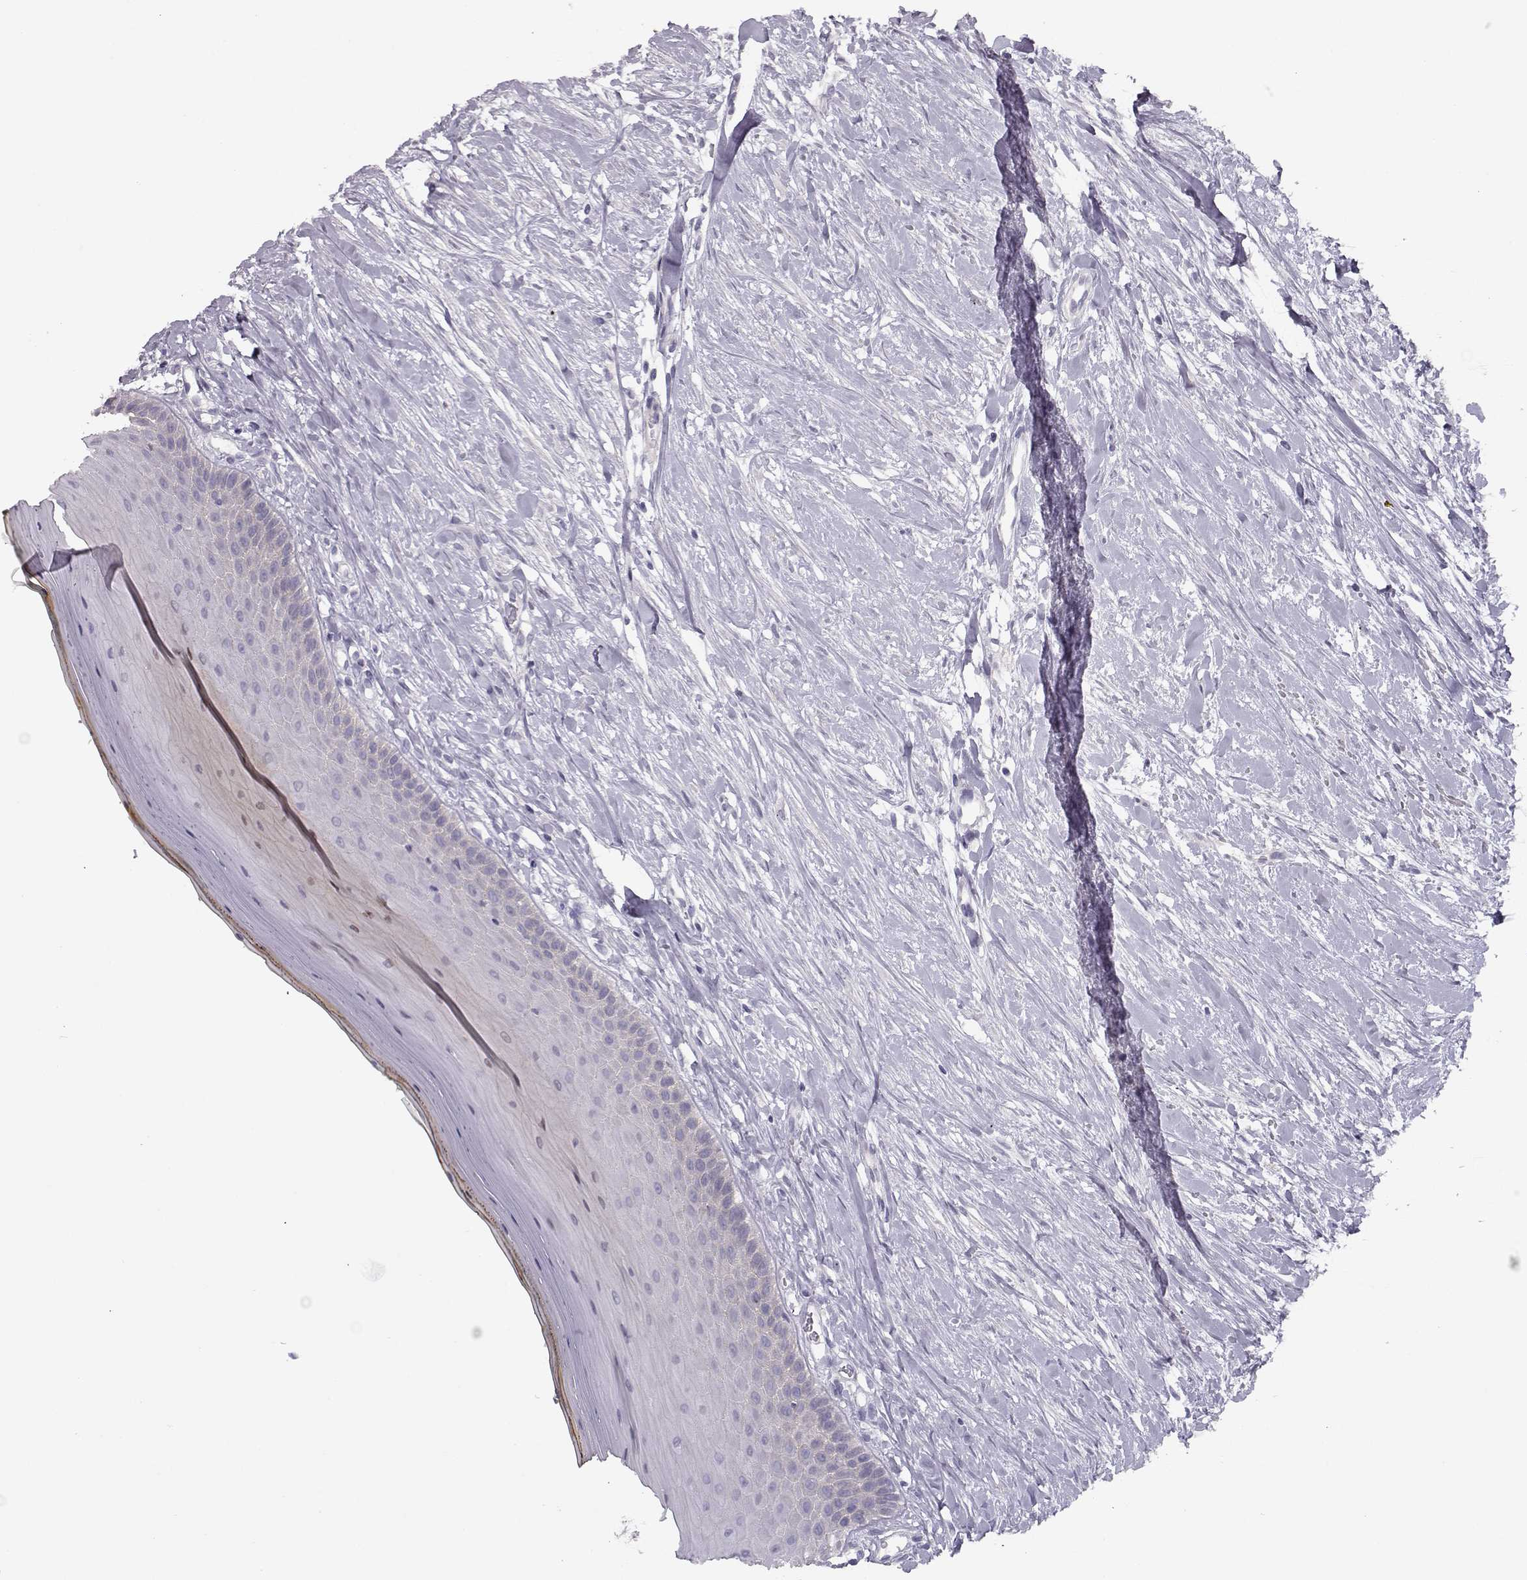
{"staining": {"intensity": "negative", "quantity": "none", "location": "none"}, "tissue": "oral mucosa", "cell_type": "Squamous epithelial cells", "image_type": "normal", "snomed": [{"axis": "morphology", "description": "Normal tissue, NOS"}, {"axis": "topography", "description": "Oral tissue"}], "caption": "The histopathology image reveals no significant positivity in squamous epithelial cells of oral mucosa. (IHC, brightfield microscopy, high magnification).", "gene": "GRK1", "patient": {"sex": "female", "age": 43}}